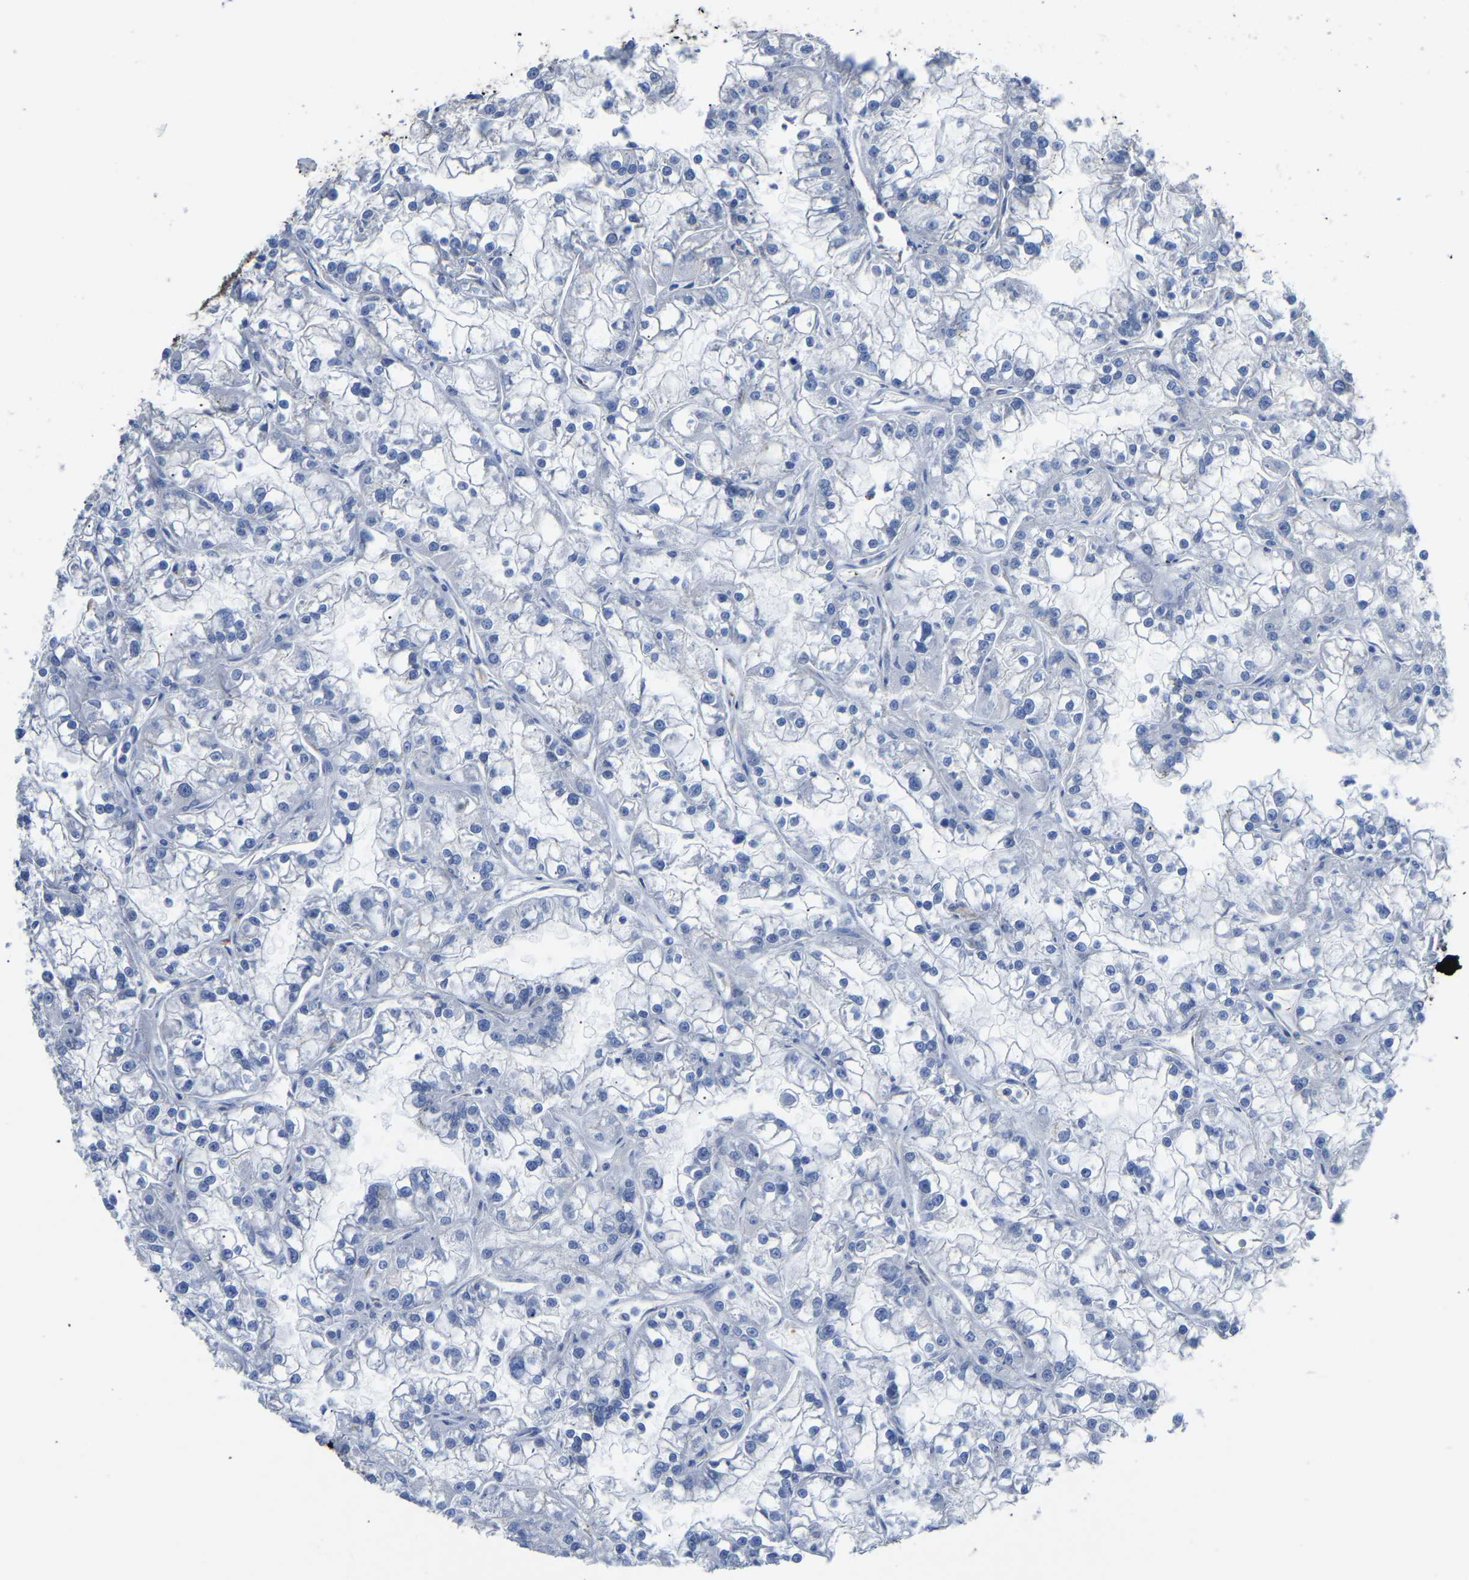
{"staining": {"intensity": "negative", "quantity": "none", "location": "none"}, "tissue": "renal cancer", "cell_type": "Tumor cells", "image_type": "cancer", "snomed": [{"axis": "morphology", "description": "Adenocarcinoma, NOS"}, {"axis": "topography", "description": "Kidney"}], "caption": "DAB immunohistochemical staining of human renal cancer (adenocarcinoma) reveals no significant expression in tumor cells. Brightfield microscopy of IHC stained with DAB (3,3'-diaminobenzidine) (brown) and hematoxylin (blue), captured at high magnification.", "gene": "KLRG2", "patient": {"sex": "female", "age": 52}}